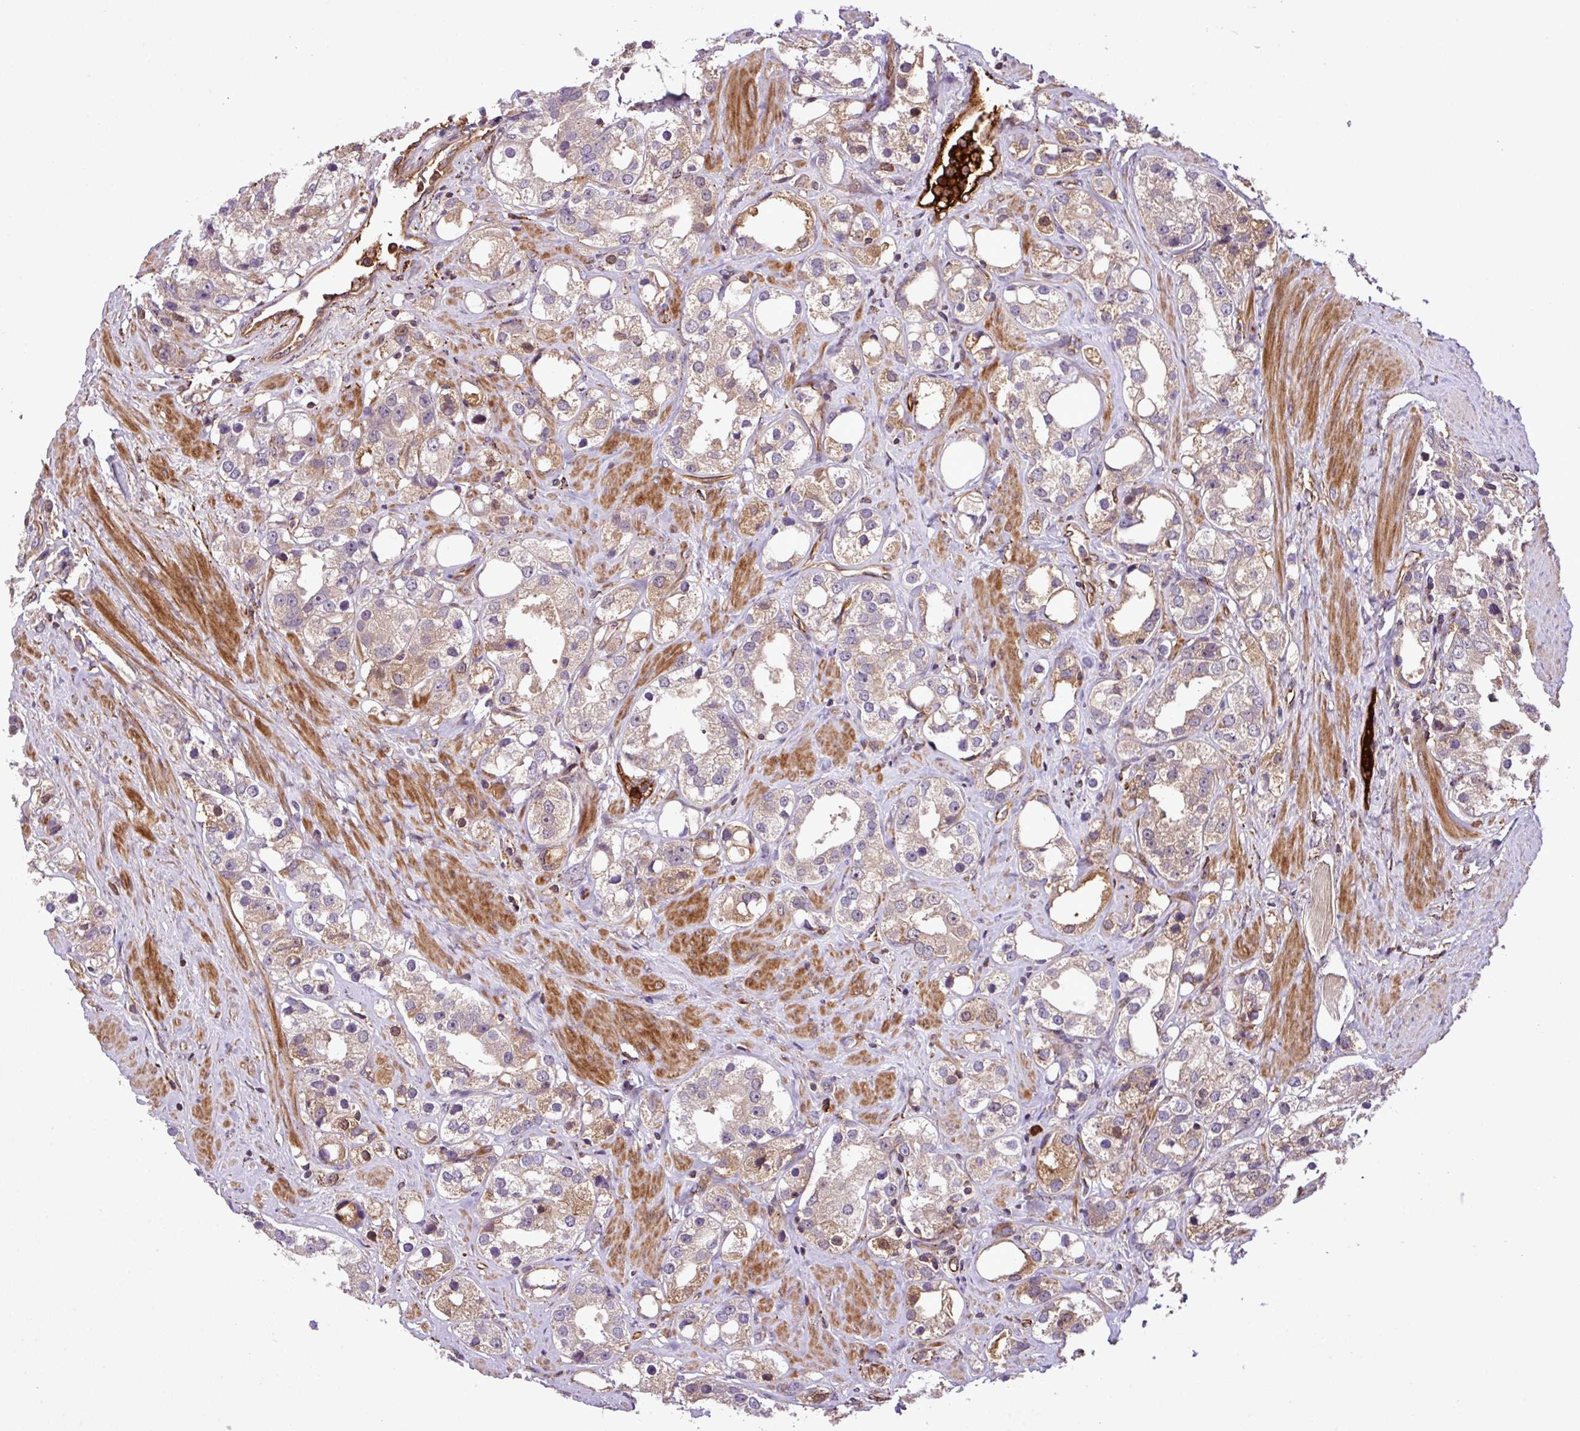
{"staining": {"intensity": "weak", "quantity": ">75%", "location": "cytoplasmic/membranous"}, "tissue": "prostate cancer", "cell_type": "Tumor cells", "image_type": "cancer", "snomed": [{"axis": "morphology", "description": "Adenocarcinoma, NOS"}, {"axis": "topography", "description": "Prostate"}], "caption": "Prostate adenocarcinoma stained with a brown dye reveals weak cytoplasmic/membranous positive expression in approximately >75% of tumor cells.", "gene": "ZNF266", "patient": {"sex": "male", "age": 79}}